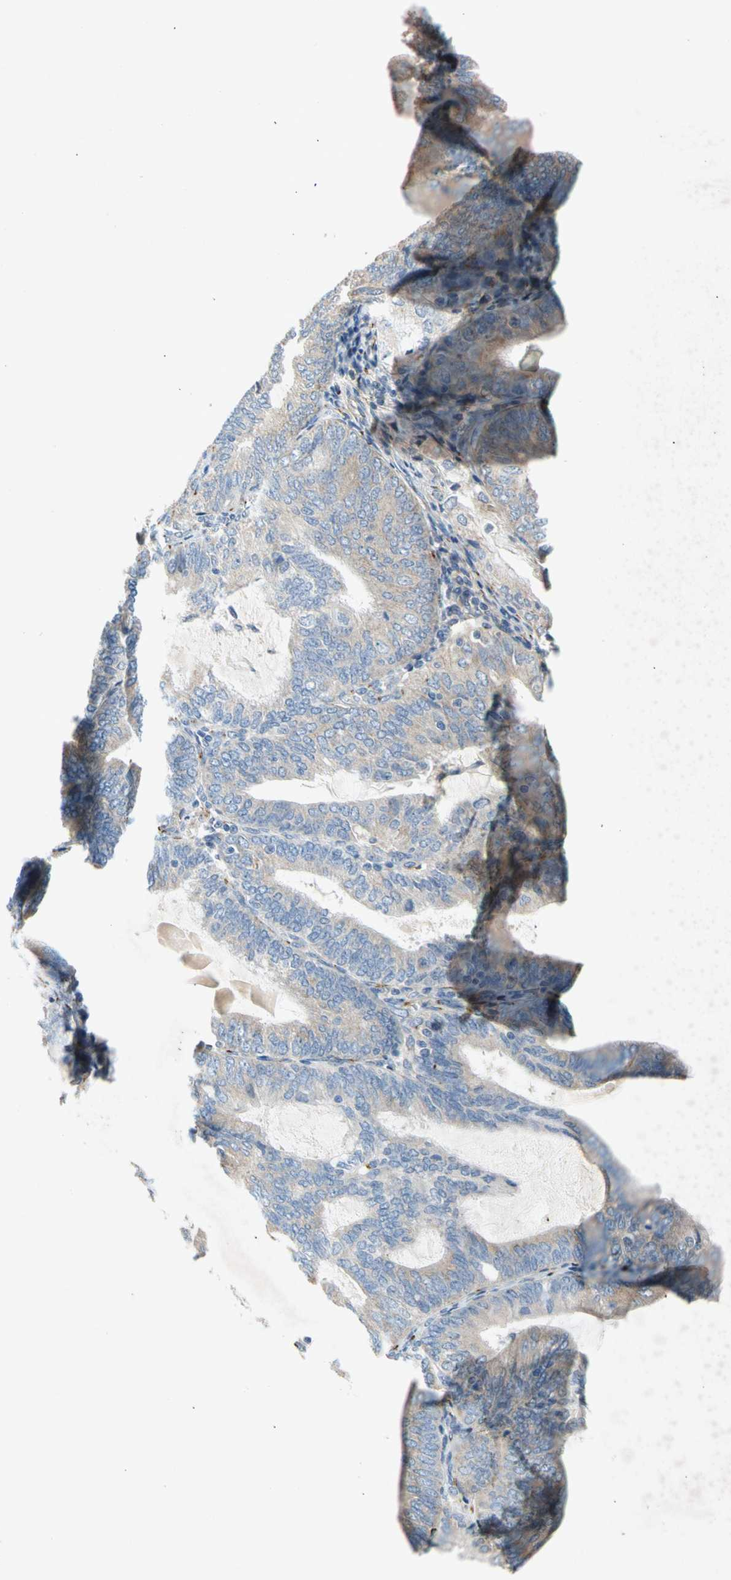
{"staining": {"intensity": "weak", "quantity": ">75%", "location": "cytoplasmic/membranous"}, "tissue": "endometrial cancer", "cell_type": "Tumor cells", "image_type": "cancer", "snomed": [{"axis": "morphology", "description": "Adenocarcinoma, NOS"}, {"axis": "topography", "description": "Endometrium"}], "caption": "Adenocarcinoma (endometrial) was stained to show a protein in brown. There is low levels of weak cytoplasmic/membranous staining in approximately >75% of tumor cells.", "gene": "GASK1B", "patient": {"sex": "female", "age": 81}}